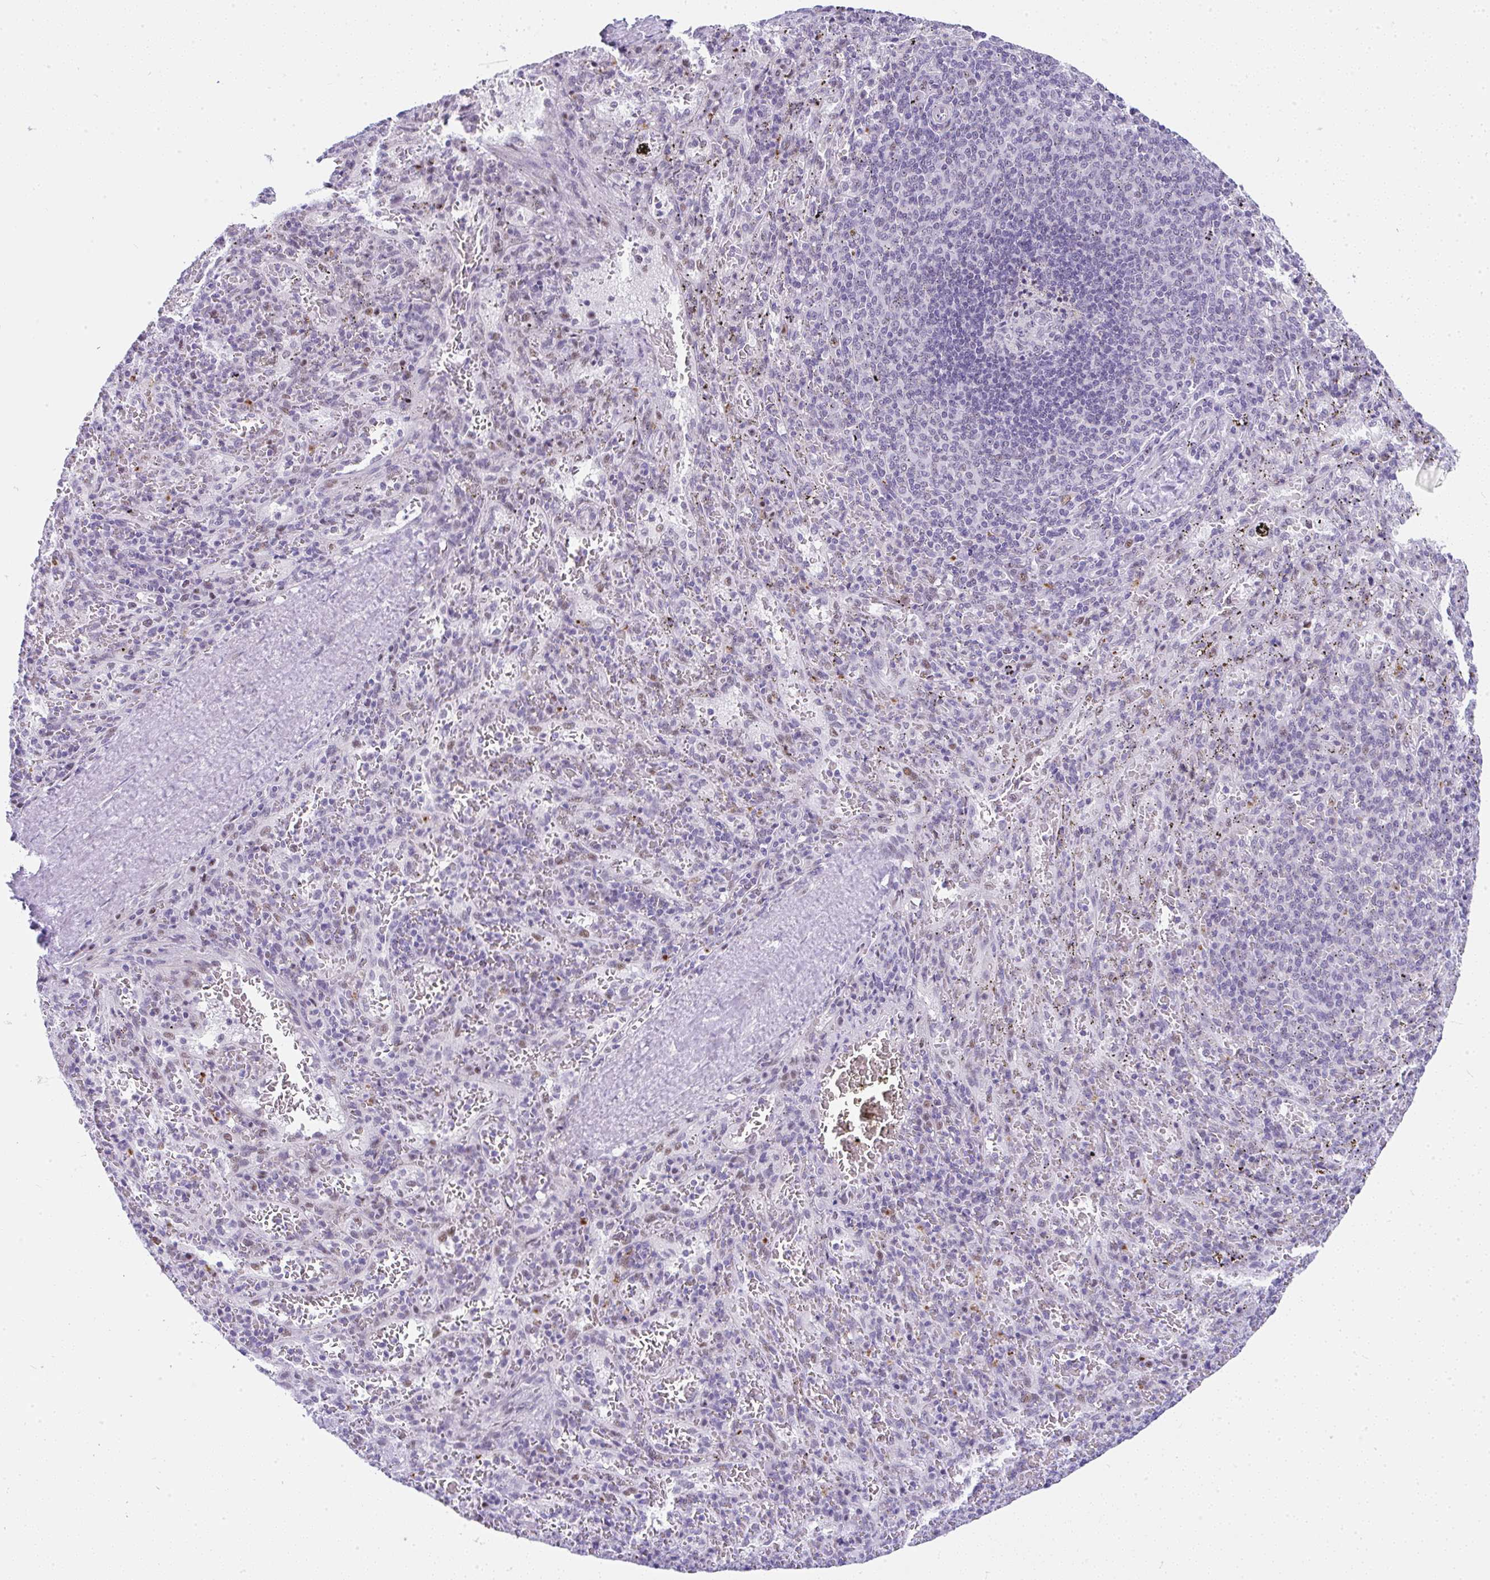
{"staining": {"intensity": "weak", "quantity": "<25%", "location": "nuclear"}, "tissue": "spleen", "cell_type": "Cells in red pulp", "image_type": "normal", "snomed": [{"axis": "morphology", "description": "Normal tissue, NOS"}, {"axis": "topography", "description": "Spleen"}], "caption": "Immunohistochemistry histopathology image of normal spleen: human spleen stained with DAB shows no significant protein staining in cells in red pulp.", "gene": "NR1D2", "patient": {"sex": "male", "age": 57}}